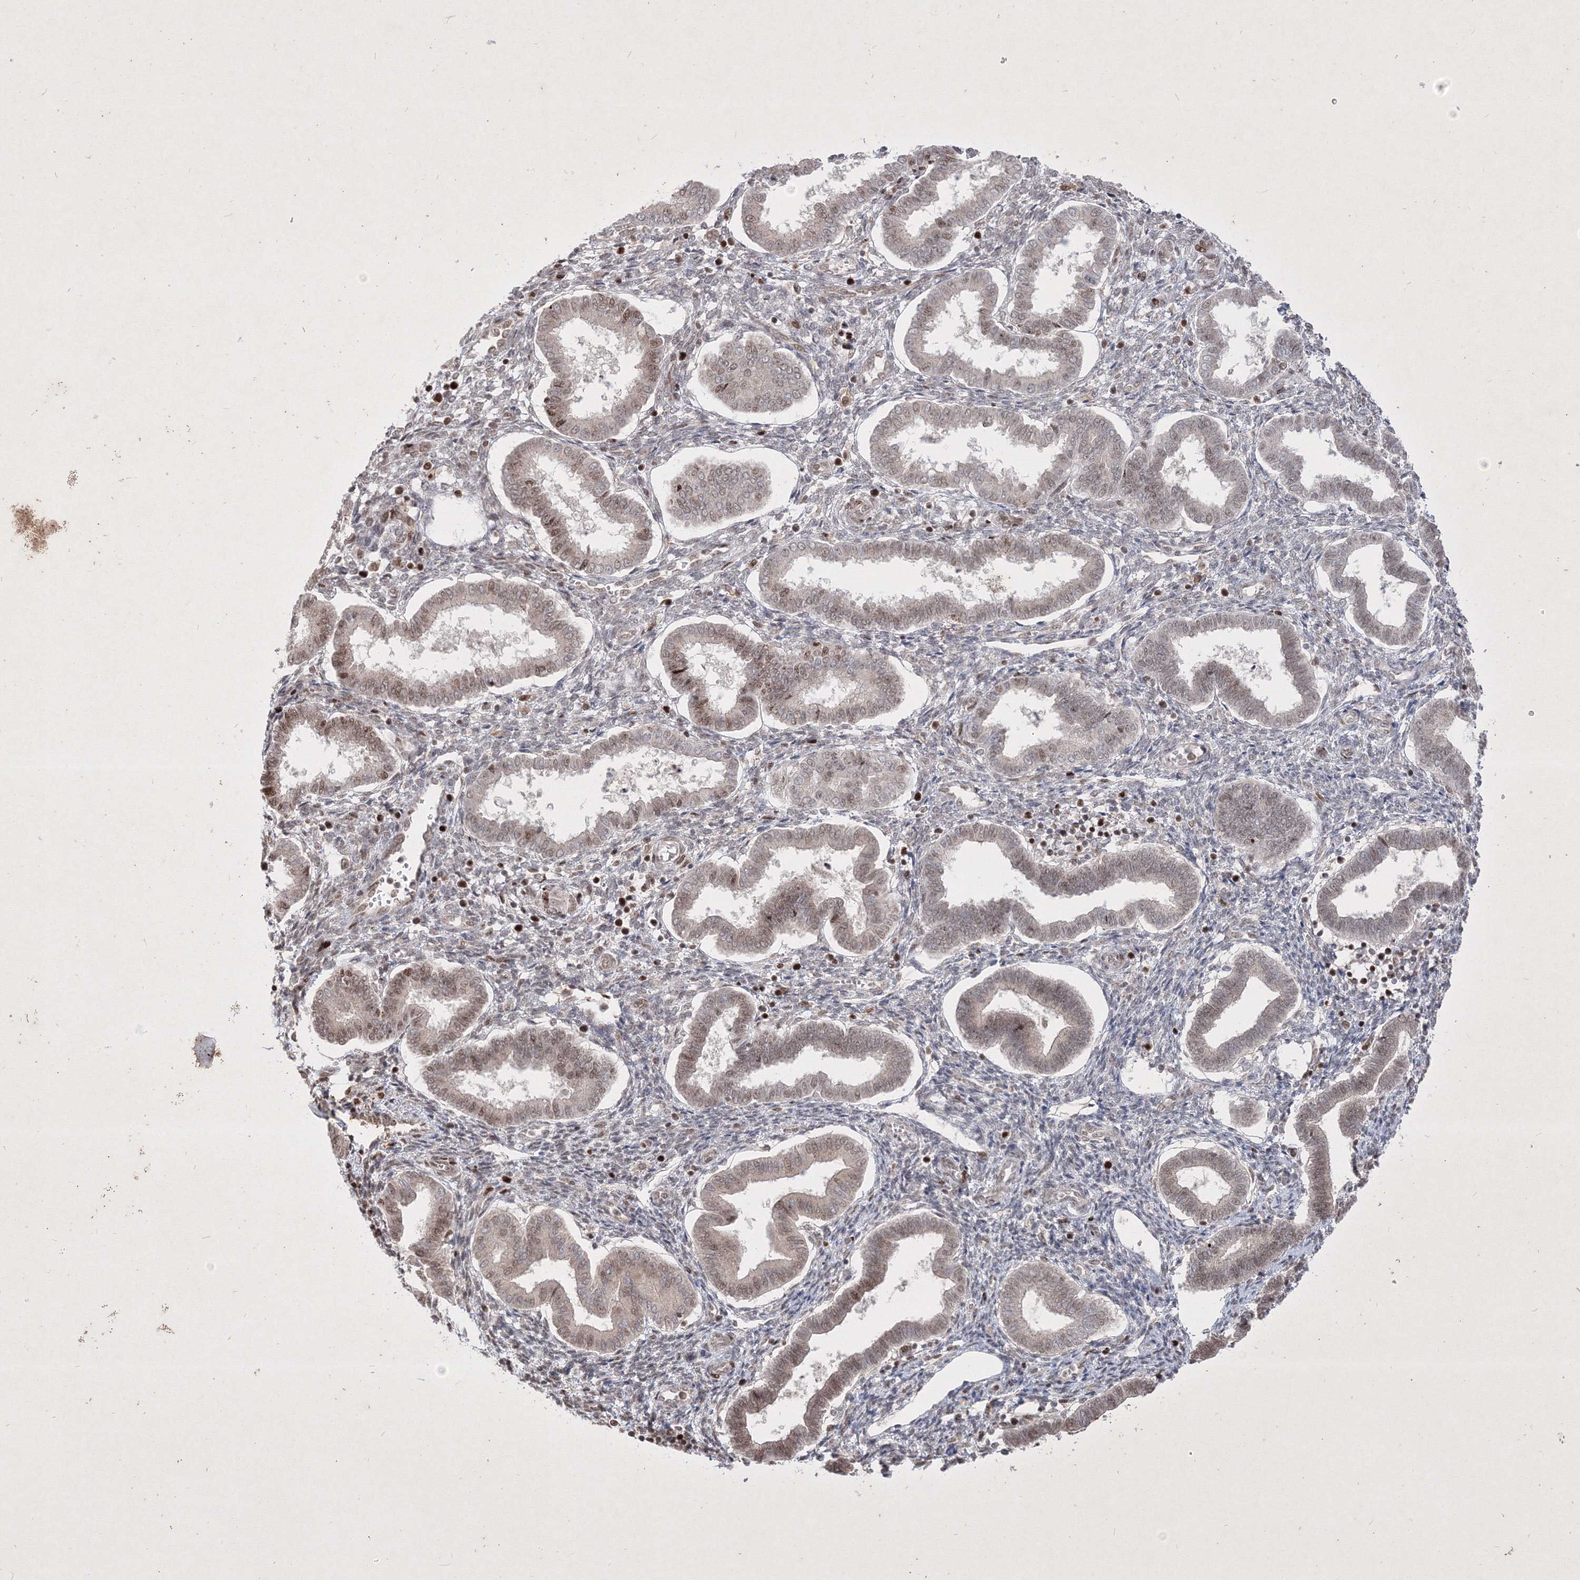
{"staining": {"intensity": "weak", "quantity": "25%-75%", "location": "nuclear"}, "tissue": "endometrium", "cell_type": "Cells in endometrial stroma", "image_type": "normal", "snomed": [{"axis": "morphology", "description": "Normal tissue, NOS"}, {"axis": "topography", "description": "Endometrium"}], "caption": "An image of human endometrium stained for a protein displays weak nuclear brown staining in cells in endometrial stroma. (DAB (3,3'-diaminobenzidine) = brown stain, brightfield microscopy at high magnification).", "gene": "TAB1", "patient": {"sex": "female", "age": 24}}